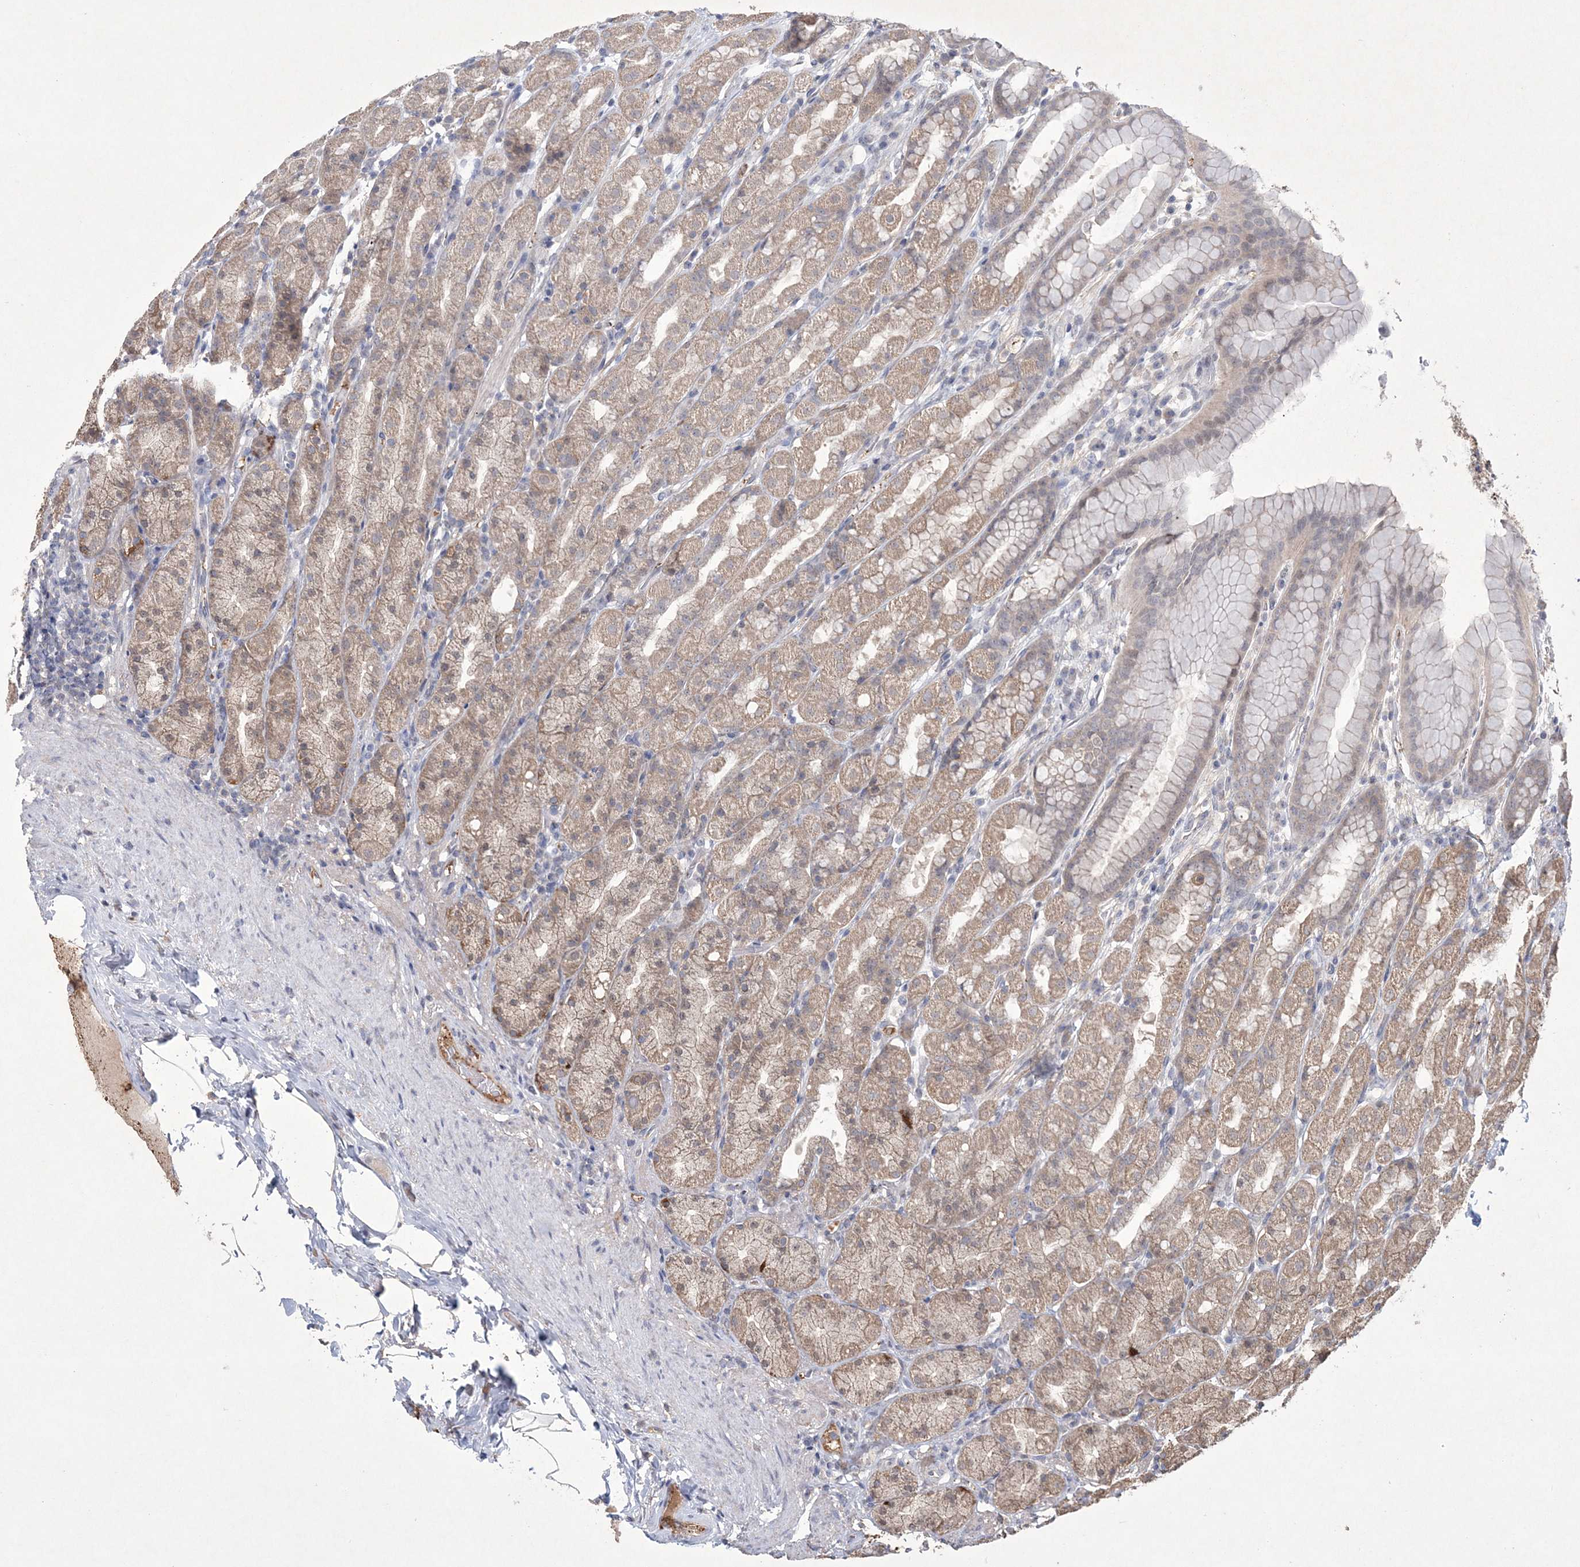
{"staining": {"intensity": "weak", "quantity": ">75%", "location": "cytoplasmic/membranous"}, "tissue": "stomach", "cell_type": "Glandular cells", "image_type": "normal", "snomed": [{"axis": "morphology", "description": "Normal tissue, NOS"}, {"axis": "topography", "description": "Stomach, upper"}], "caption": "A brown stain shows weak cytoplasmic/membranous staining of a protein in glandular cells of normal human stomach. (DAB (3,3'-diaminobenzidine) = brown stain, brightfield microscopy at high magnification).", "gene": "DPCD", "patient": {"sex": "male", "age": 68}}